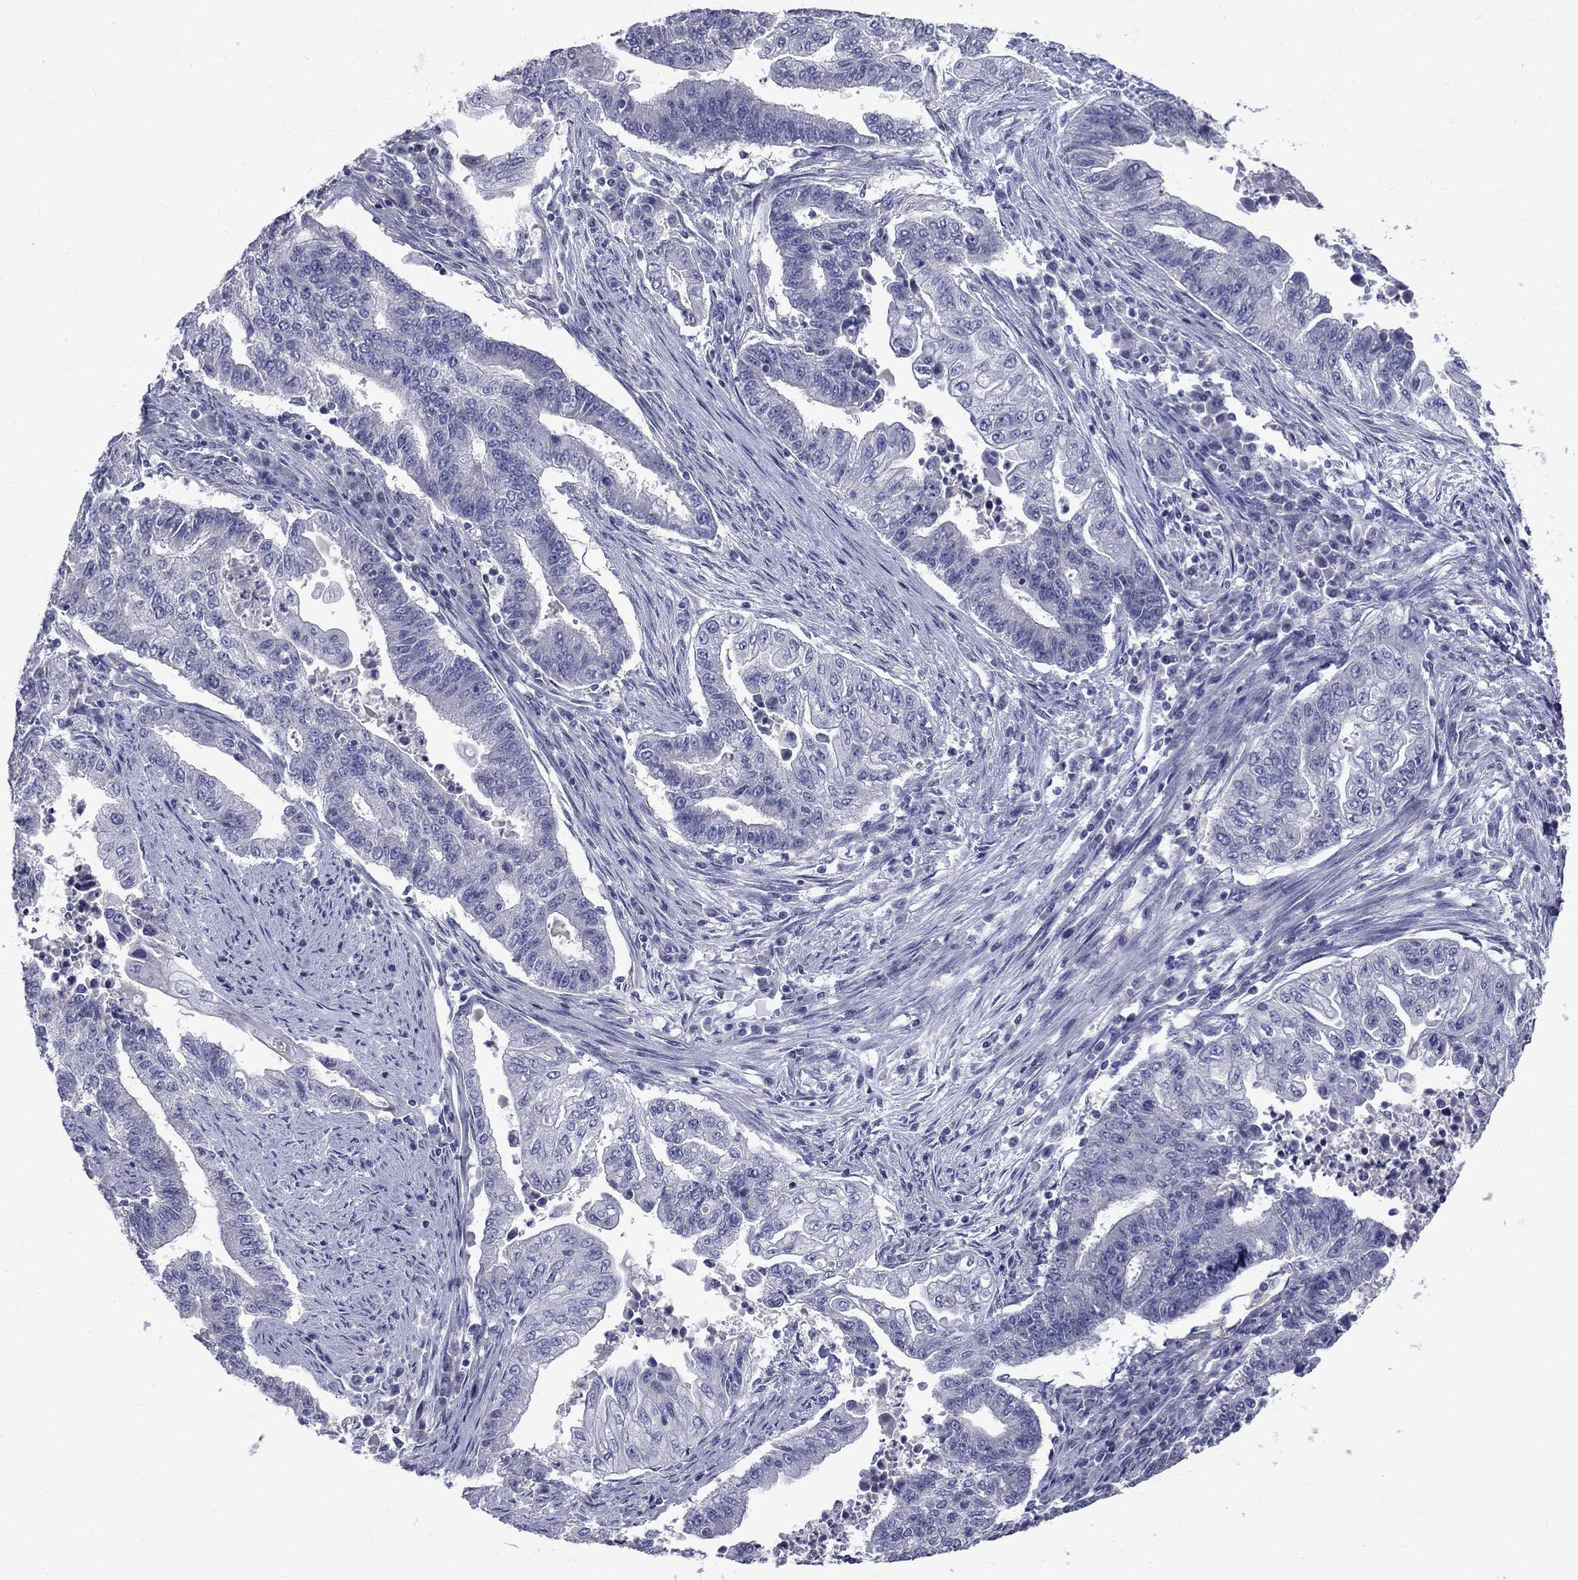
{"staining": {"intensity": "negative", "quantity": "none", "location": "none"}, "tissue": "endometrial cancer", "cell_type": "Tumor cells", "image_type": "cancer", "snomed": [{"axis": "morphology", "description": "Adenocarcinoma, NOS"}, {"axis": "topography", "description": "Uterus"}, {"axis": "topography", "description": "Endometrium"}], "caption": "High magnification brightfield microscopy of adenocarcinoma (endometrial) stained with DAB (3,3'-diaminobenzidine) (brown) and counterstained with hematoxylin (blue): tumor cells show no significant positivity.", "gene": "TP53TG5", "patient": {"sex": "female", "age": 54}}